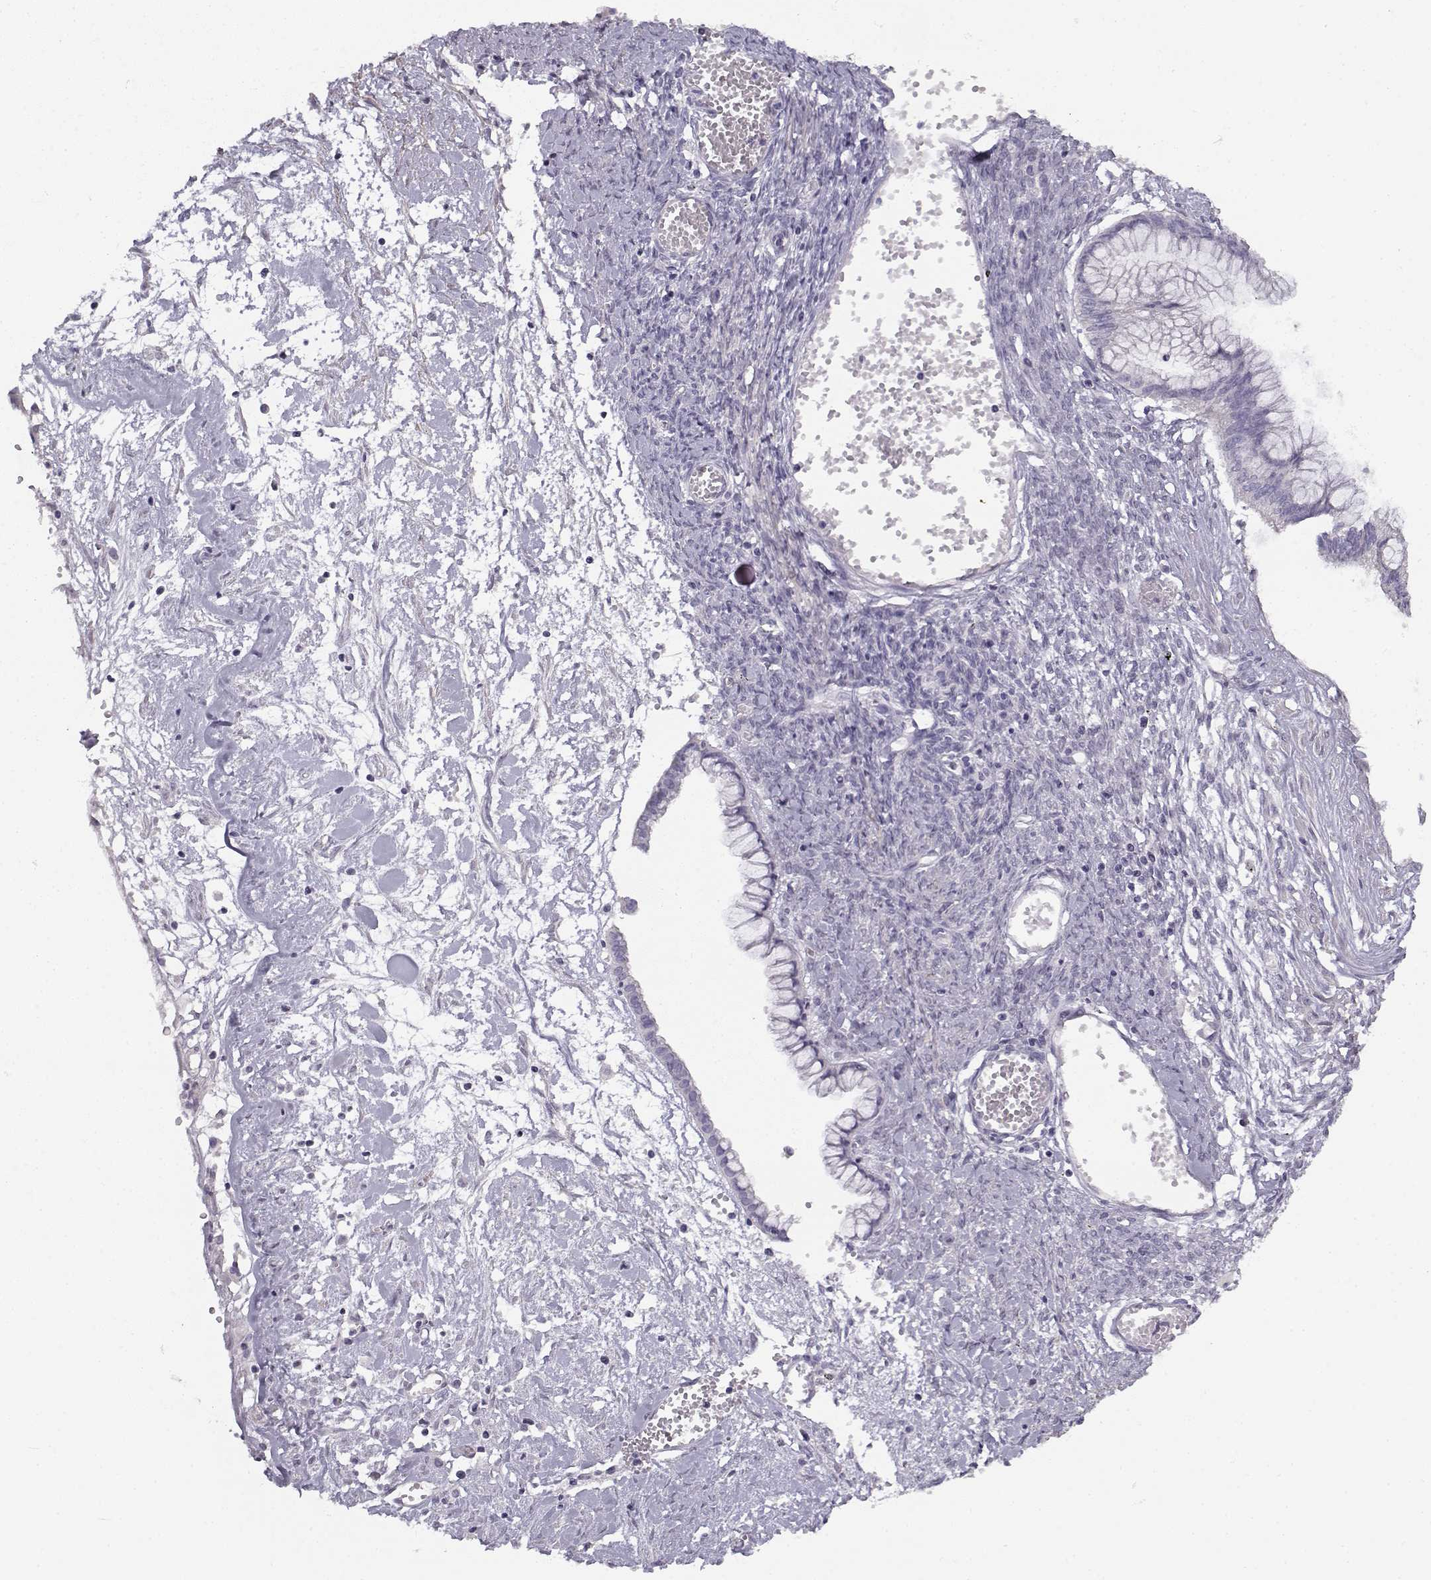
{"staining": {"intensity": "negative", "quantity": "none", "location": "none"}, "tissue": "ovarian cancer", "cell_type": "Tumor cells", "image_type": "cancer", "snomed": [{"axis": "morphology", "description": "Cystadenocarcinoma, mucinous, NOS"}, {"axis": "topography", "description": "Ovary"}], "caption": "A high-resolution histopathology image shows immunohistochemistry staining of mucinous cystadenocarcinoma (ovarian), which displays no significant positivity in tumor cells. Brightfield microscopy of immunohistochemistry stained with DAB (3,3'-diaminobenzidine) (brown) and hematoxylin (blue), captured at high magnification.", "gene": "TEX55", "patient": {"sex": "female", "age": 67}}